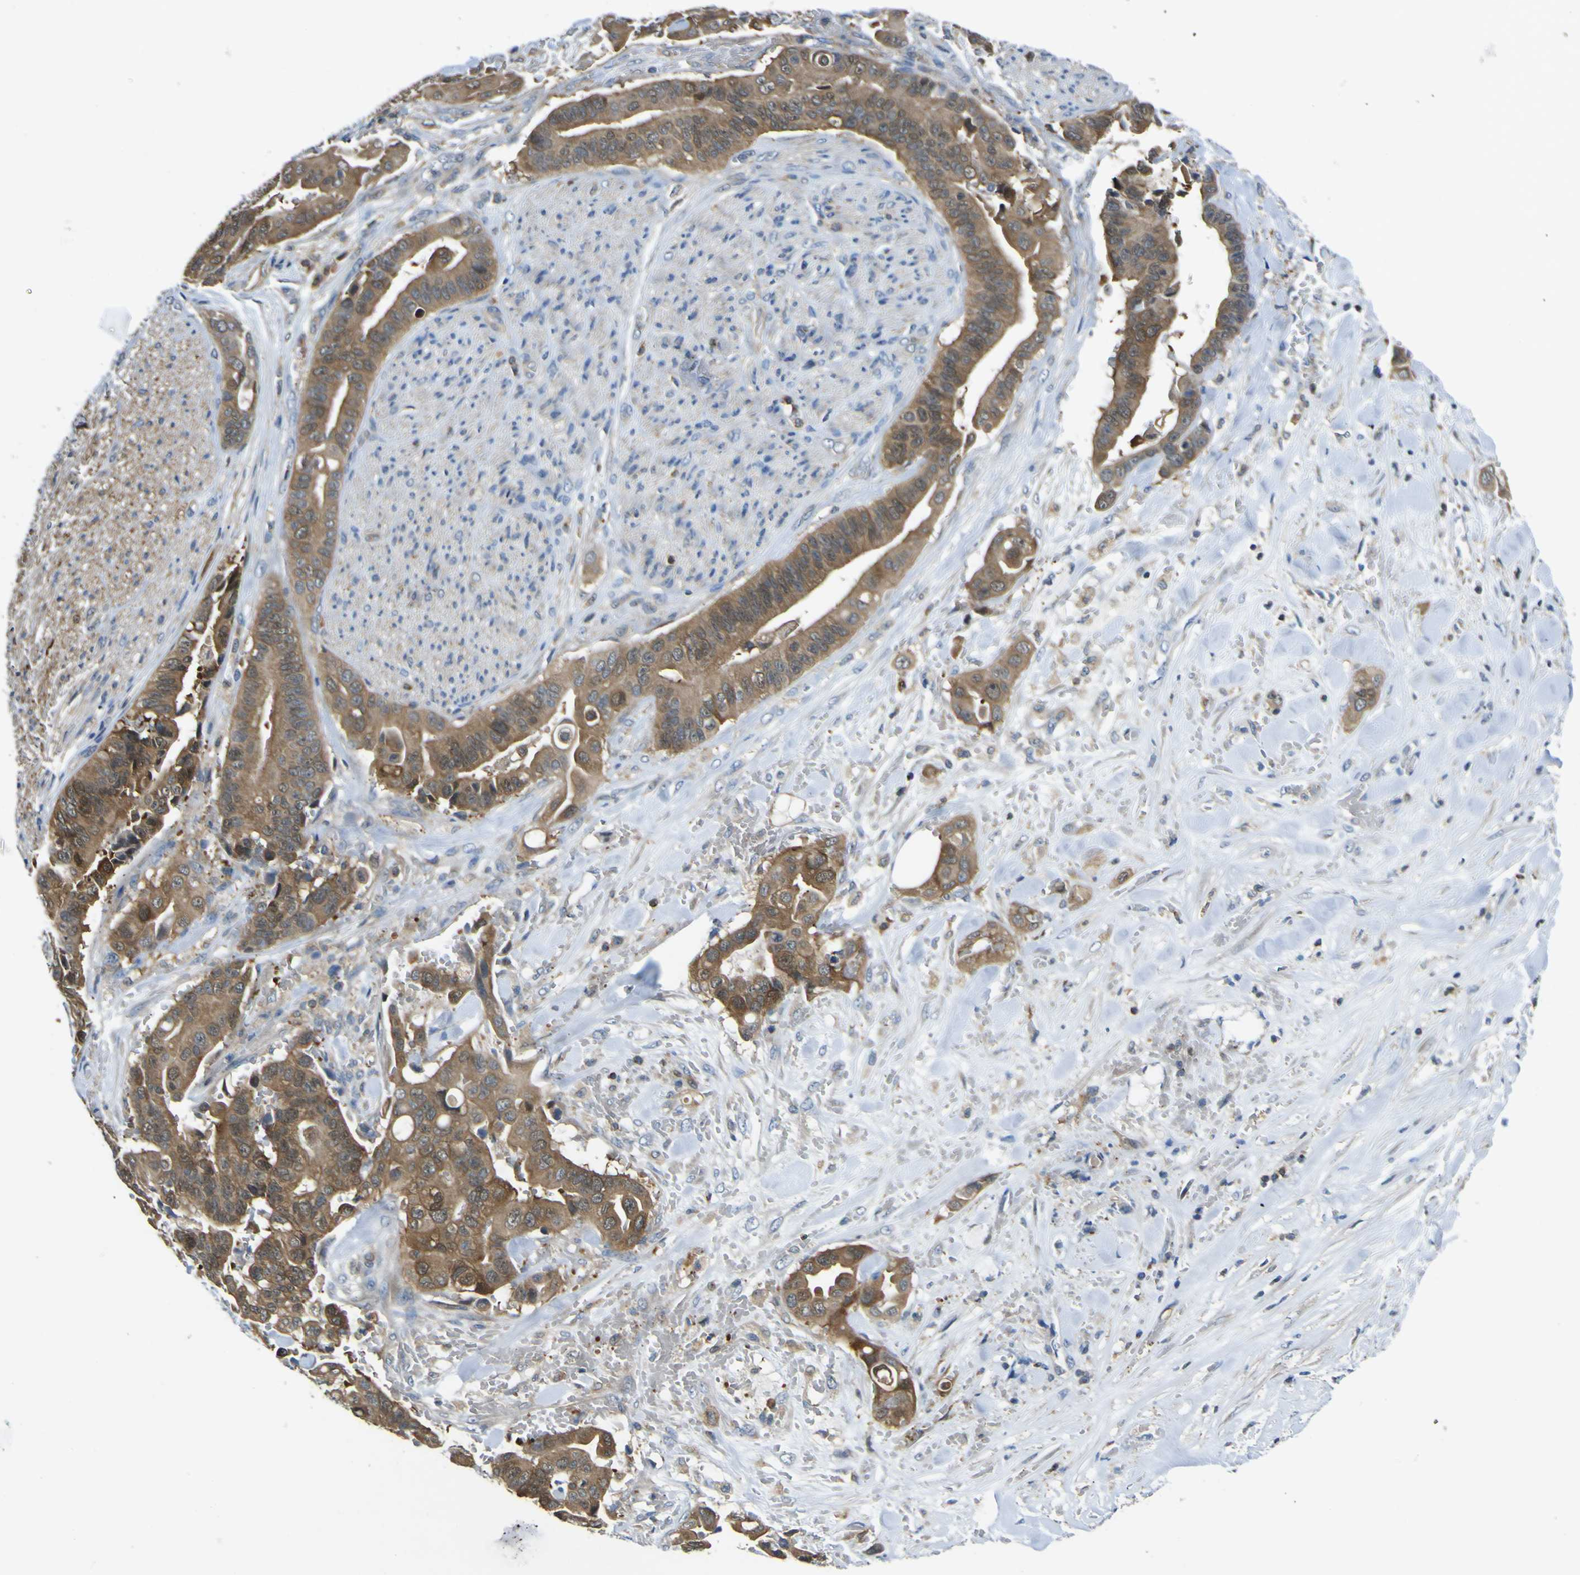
{"staining": {"intensity": "strong", "quantity": ">75%", "location": "cytoplasmic/membranous"}, "tissue": "liver cancer", "cell_type": "Tumor cells", "image_type": "cancer", "snomed": [{"axis": "morphology", "description": "Cholangiocarcinoma"}, {"axis": "topography", "description": "Liver"}], "caption": "Protein staining by IHC demonstrates strong cytoplasmic/membranous positivity in approximately >75% of tumor cells in liver cancer (cholangiocarcinoma). (brown staining indicates protein expression, while blue staining denotes nuclei).", "gene": "EML2", "patient": {"sex": "female", "age": 61}}